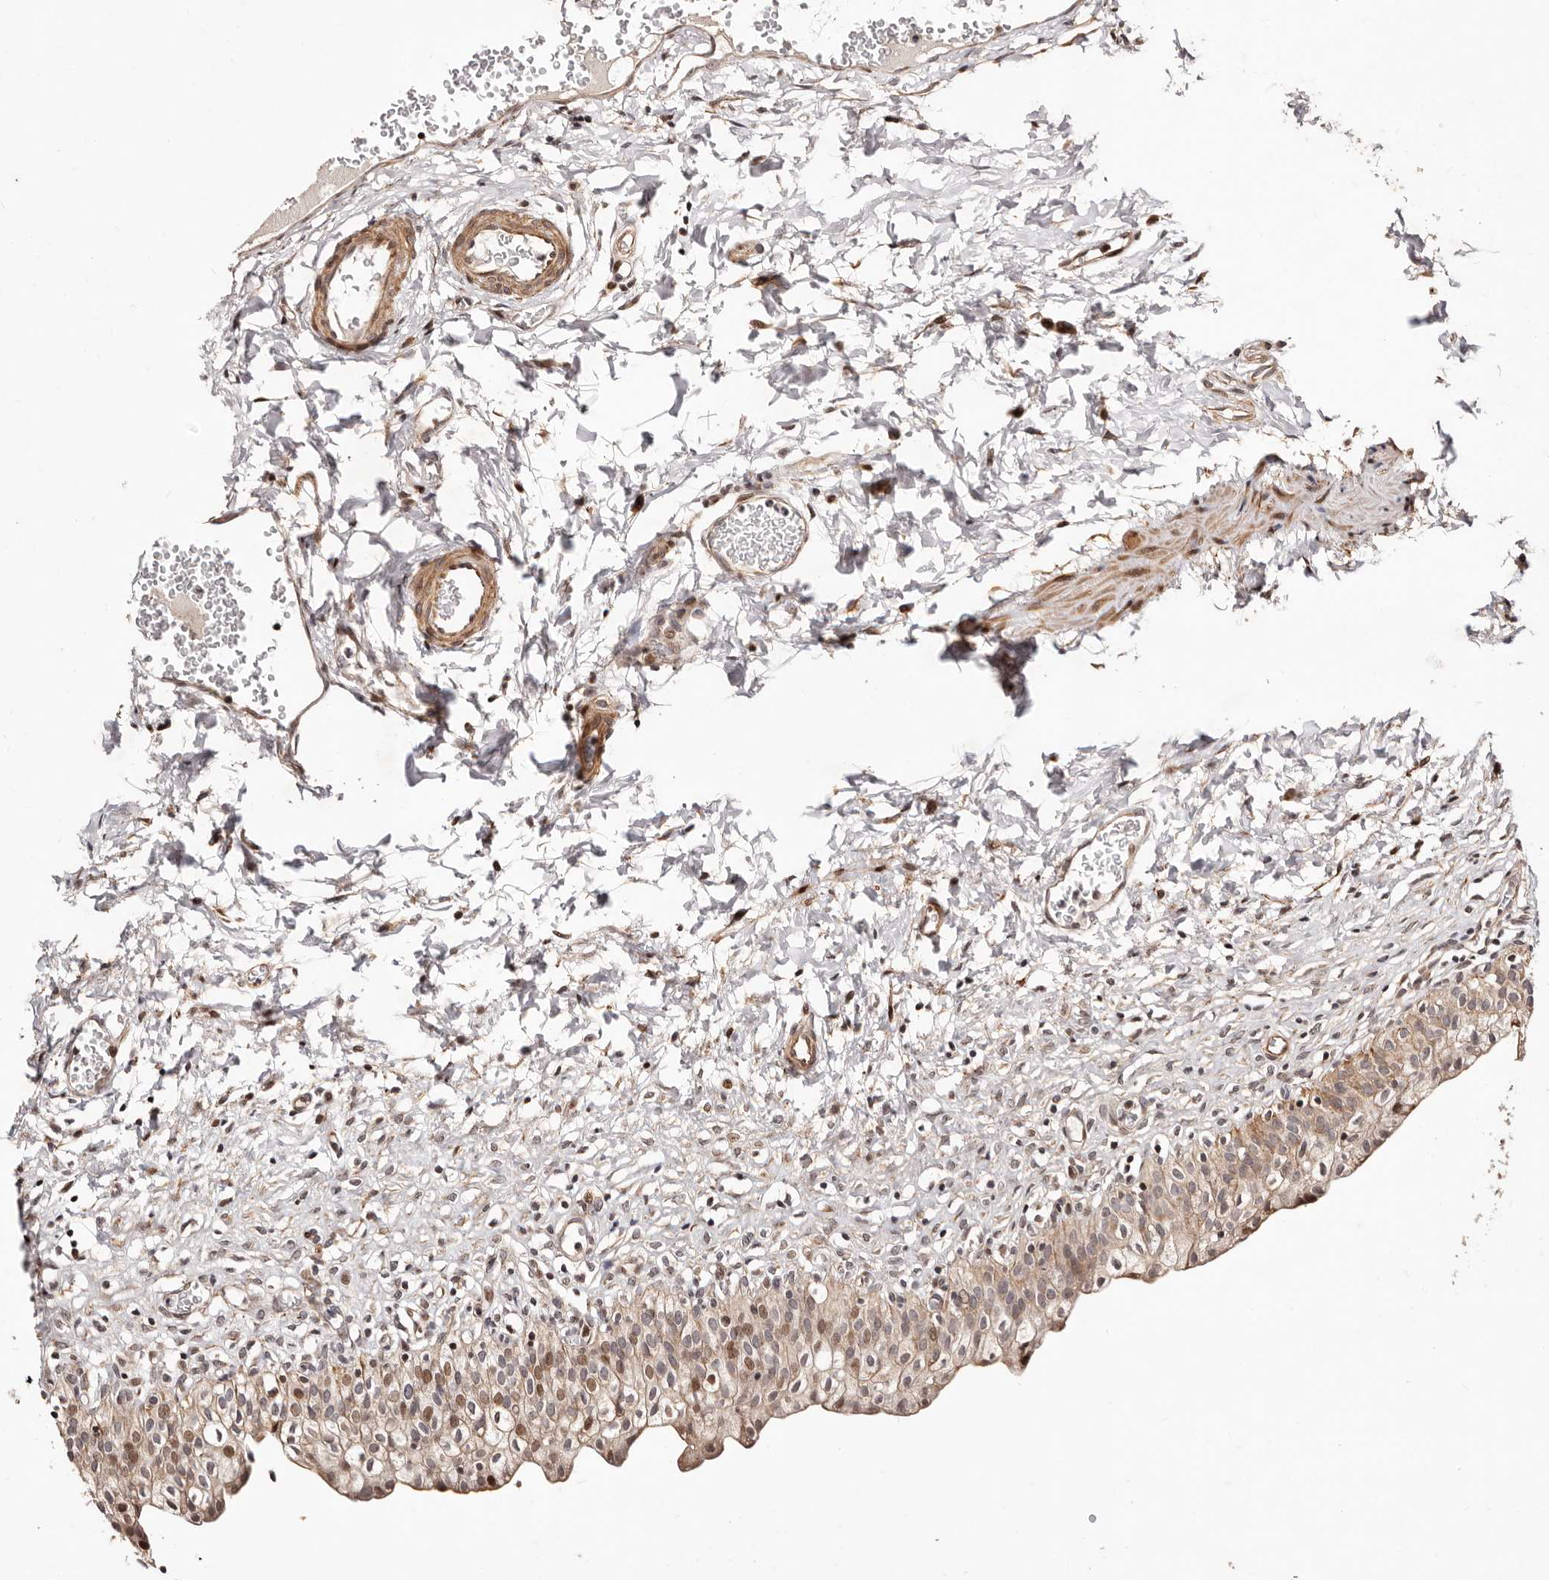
{"staining": {"intensity": "weak", "quantity": ">75%", "location": "cytoplasmic/membranous,nuclear"}, "tissue": "urinary bladder", "cell_type": "Urothelial cells", "image_type": "normal", "snomed": [{"axis": "morphology", "description": "Normal tissue, NOS"}, {"axis": "topography", "description": "Urinary bladder"}], "caption": "A high-resolution histopathology image shows immunohistochemistry staining of unremarkable urinary bladder, which exhibits weak cytoplasmic/membranous,nuclear expression in approximately >75% of urothelial cells.", "gene": "HIVEP3", "patient": {"sex": "male", "age": 55}}